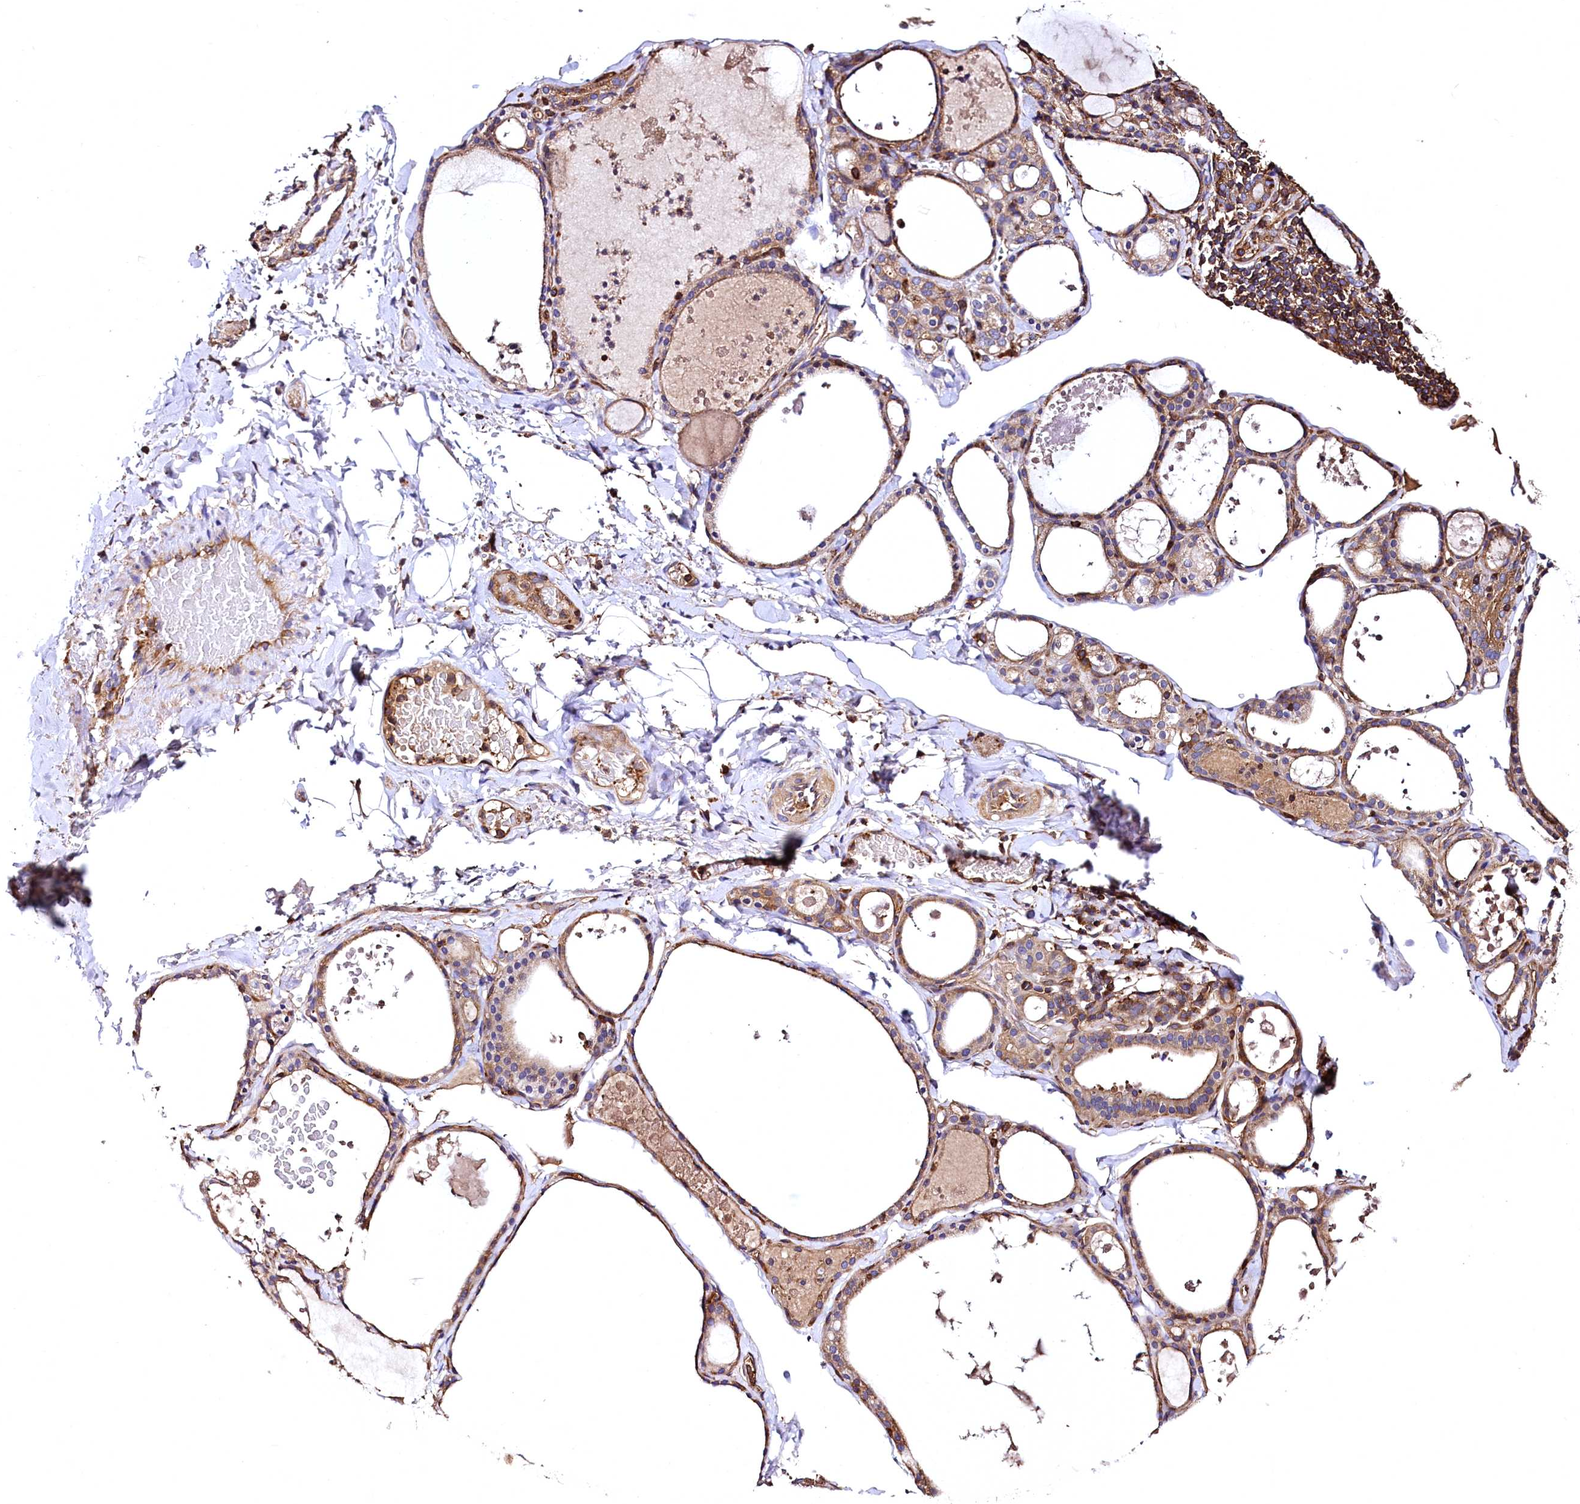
{"staining": {"intensity": "moderate", "quantity": "25%-75%", "location": "cytoplasmic/membranous"}, "tissue": "thyroid gland", "cell_type": "Glandular cells", "image_type": "normal", "snomed": [{"axis": "morphology", "description": "Normal tissue, NOS"}, {"axis": "topography", "description": "Thyroid gland"}], "caption": "A photomicrograph showing moderate cytoplasmic/membranous expression in approximately 25%-75% of glandular cells in benign thyroid gland, as visualized by brown immunohistochemical staining.", "gene": "RARS2", "patient": {"sex": "male", "age": 56}}